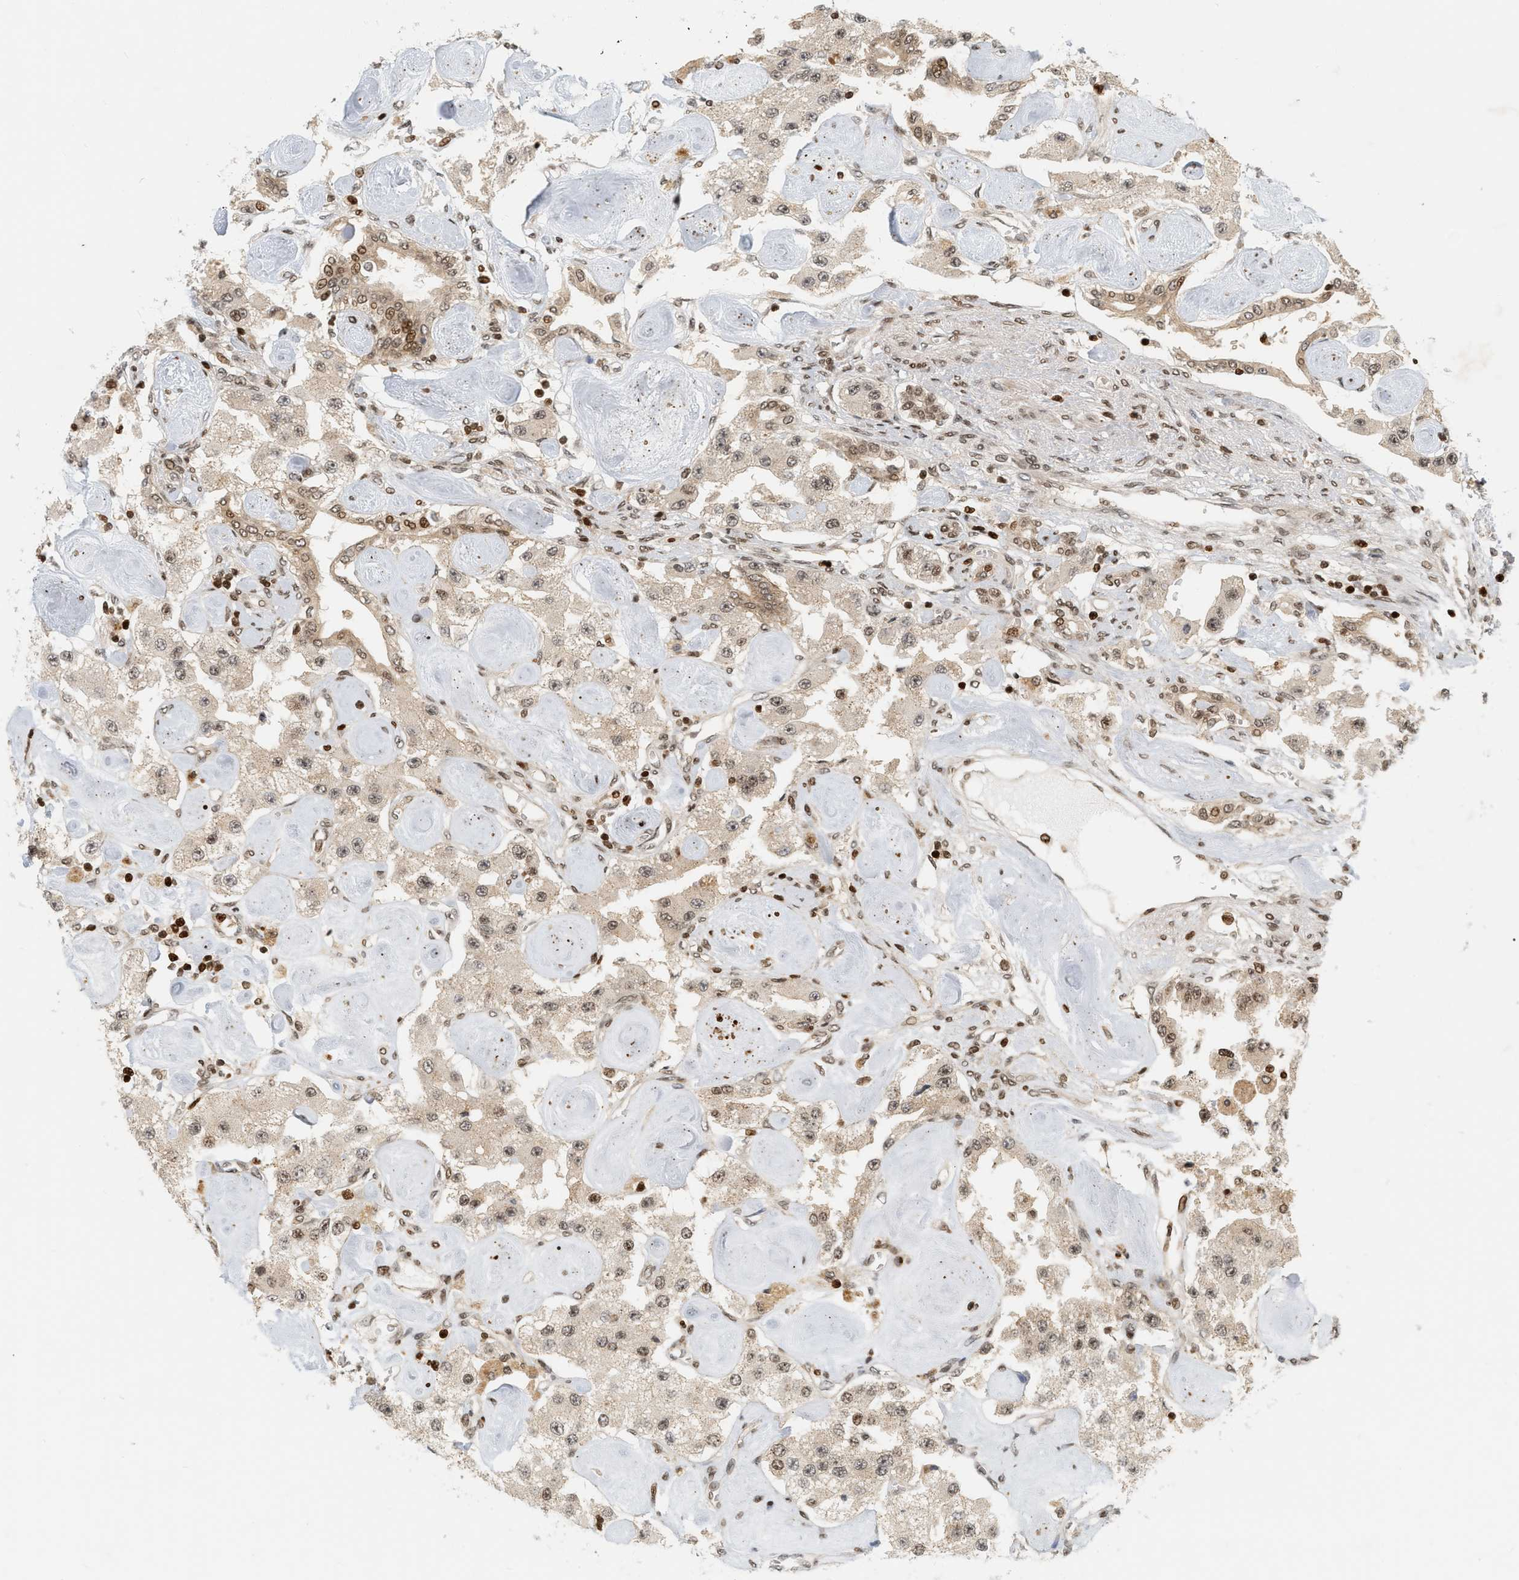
{"staining": {"intensity": "weak", "quantity": ">75%", "location": "cytoplasmic/membranous,nuclear"}, "tissue": "carcinoid", "cell_type": "Tumor cells", "image_type": "cancer", "snomed": [{"axis": "morphology", "description": "Carcinoid, malignant, NOS"}, {"axis": "topography", "description": "Pancreas"}], "caption": "Carcinoid (malignant) tissue exhibits weak cytoplasmic/membranous and nuclear staining in approximately >75% of tumor cells, visualized by immunohistochemistry. (brown staining indicates protein expression, while blue staining denotes nuclei).", "gene": "NFE2L2", "patient": {"sex": "male", "age": 41}}